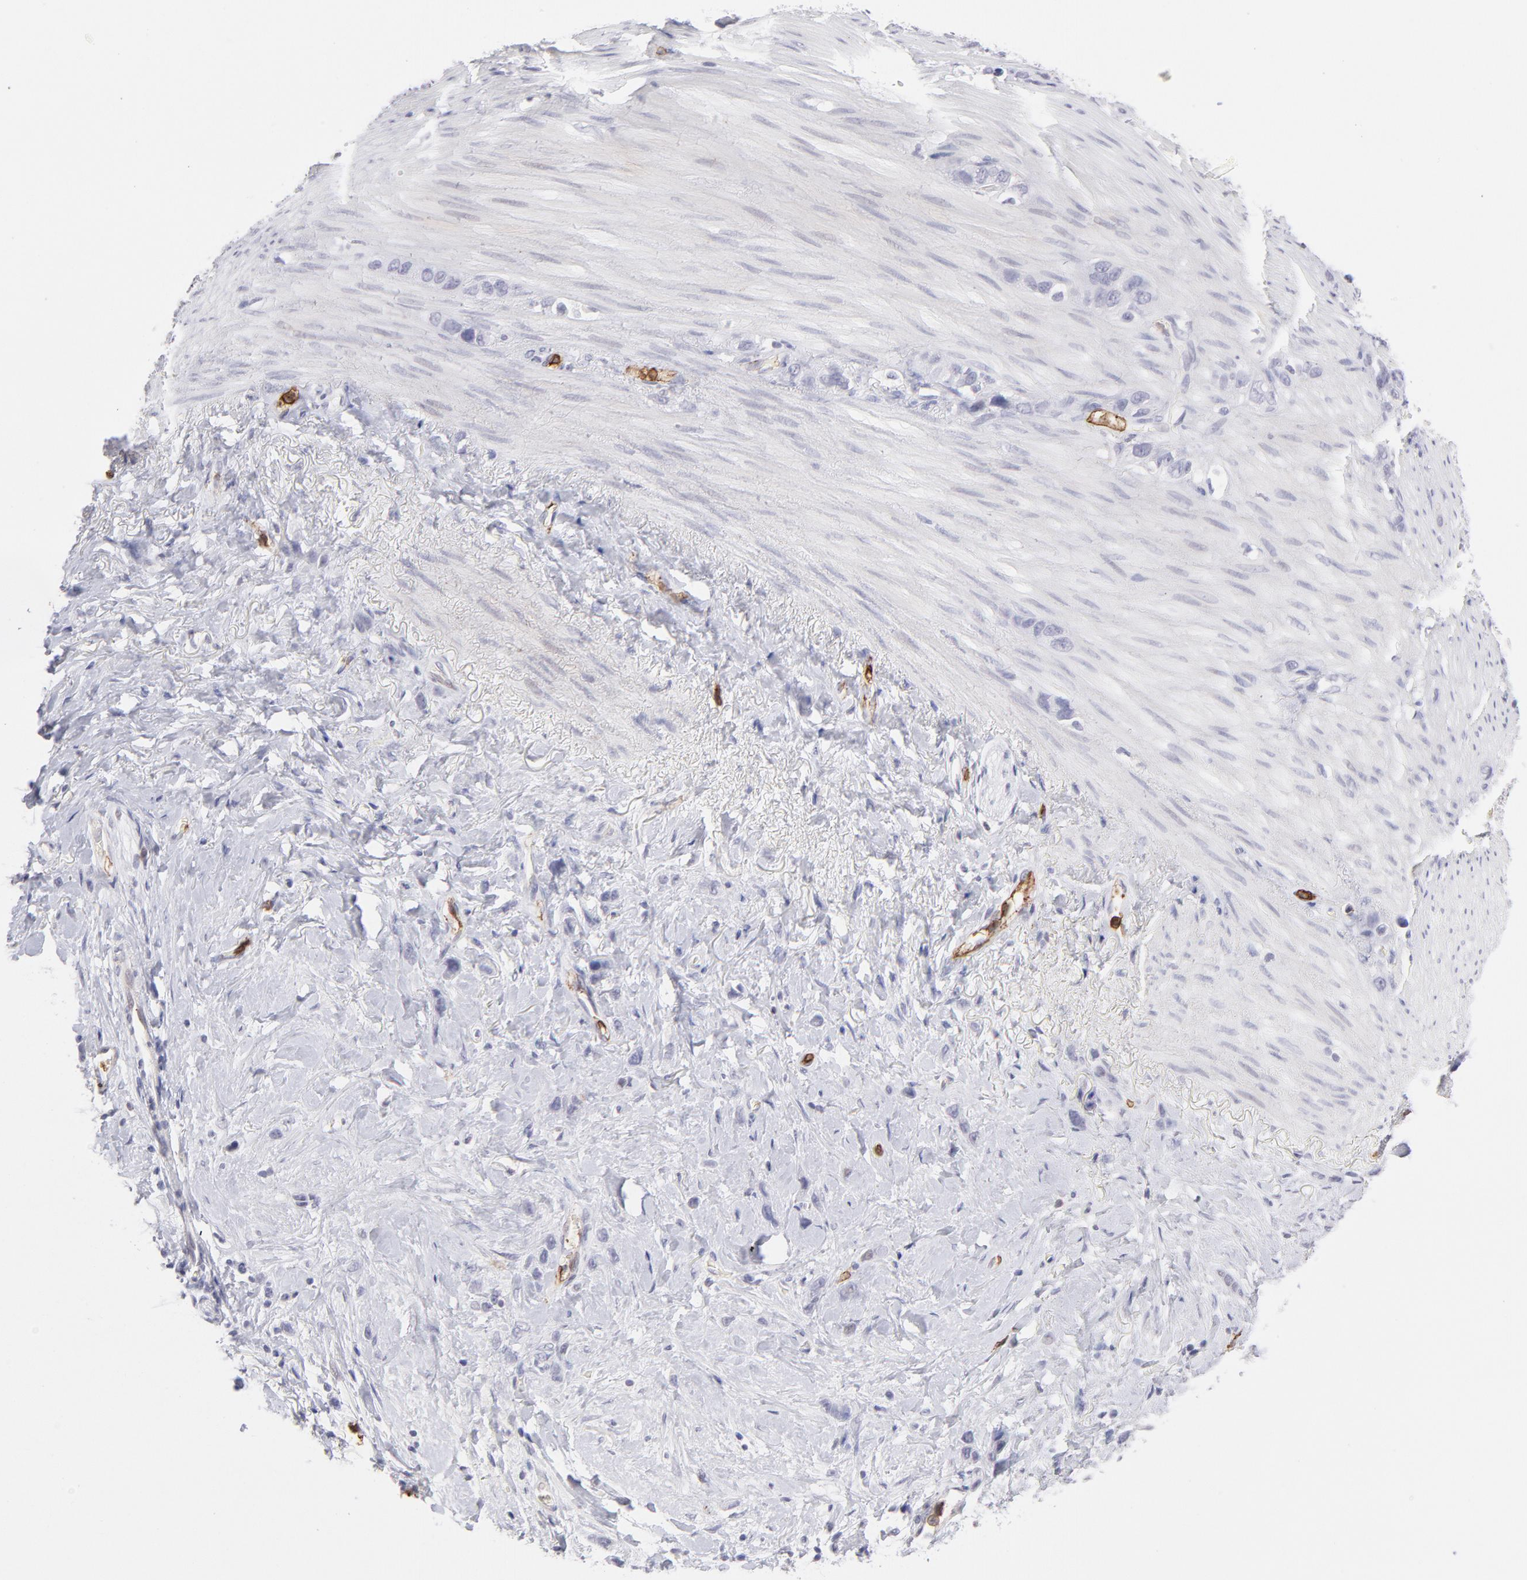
{"staining": {"intensity": "negative", "quantity": "none", "location": "none"}, "tissue": "stomach cancer", "cell_type": "Tumor cells", "image_type": "cancer", "snomed": [{"axis": "morphology", "description": "Normal tissue, NOS"}, {"axis": "morphology", "description": "Adenocarcinoma, NOS"}, {"axis": "morphology", "description": "Adenocarcinoma, High grade"}, {"axis": "topography", "description": "Stomach, upper"}, {"axis": "topography", "description": "Stomach"}], "caption": "Tumor cells are negative for protein expression in human adenocarcinoma (stomach).", "gene": "LTB4R", "patient": {"sex": "female", "age": 65}}